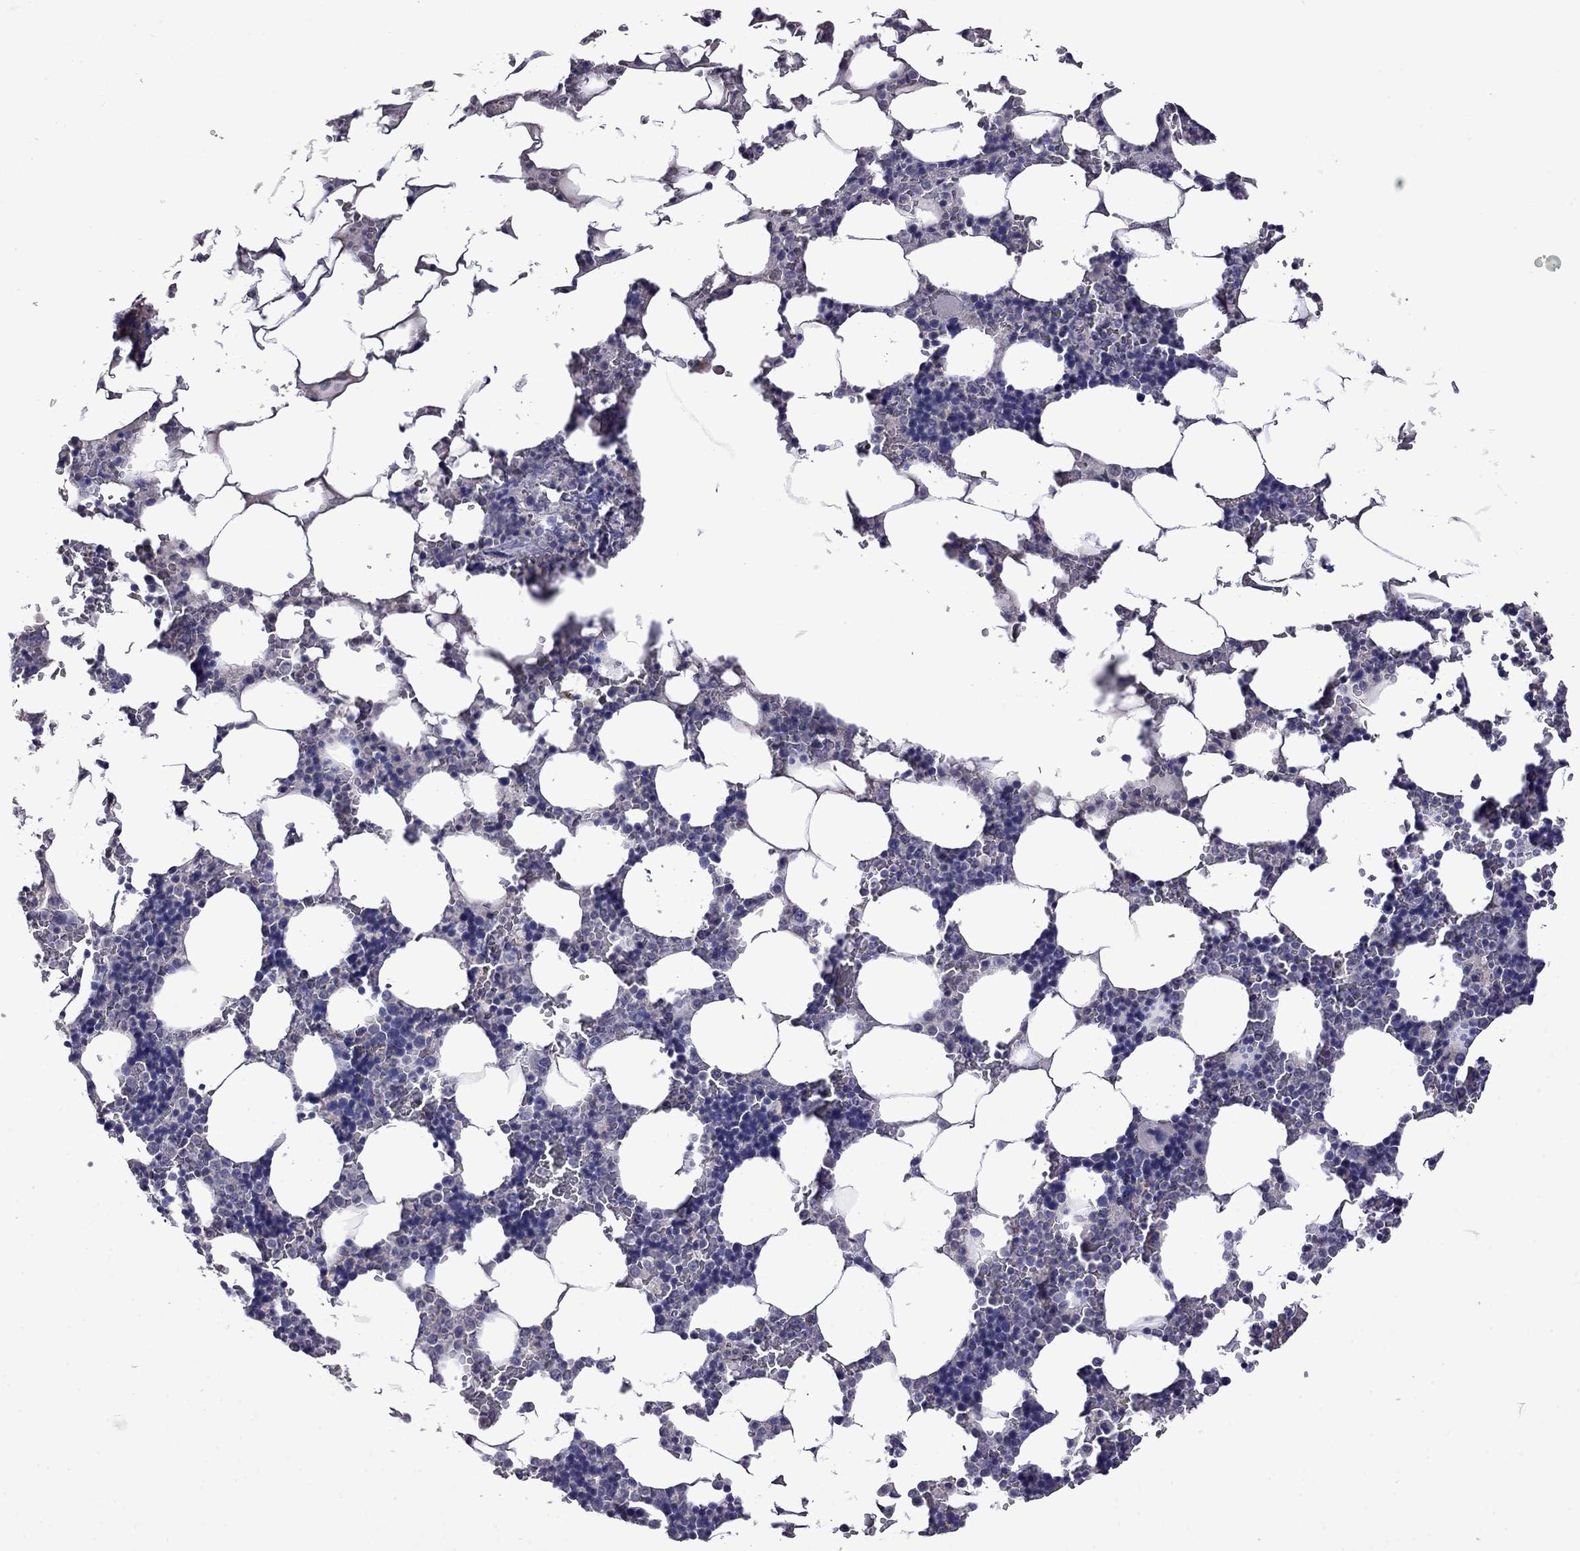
{"staining": {"intensity": "negative", "quantity": "none", "location": "none"}, "tissue": "bone marrow", "cell_type": "Hematopoietic cells", "image_type": "normal", "snomed": [{"axis": "morphology", "description": "Normal tissue, NOS"}, {"axis": "topography", "description": "Bone marrow"}], "caption": "A micrograph of bone marrow stained for a protein shows no brown staining in hematopoietic cells. (DAB IHC, high magnification).", "gene": "STAR", "patient": {"sex": "male", "age": 51}}